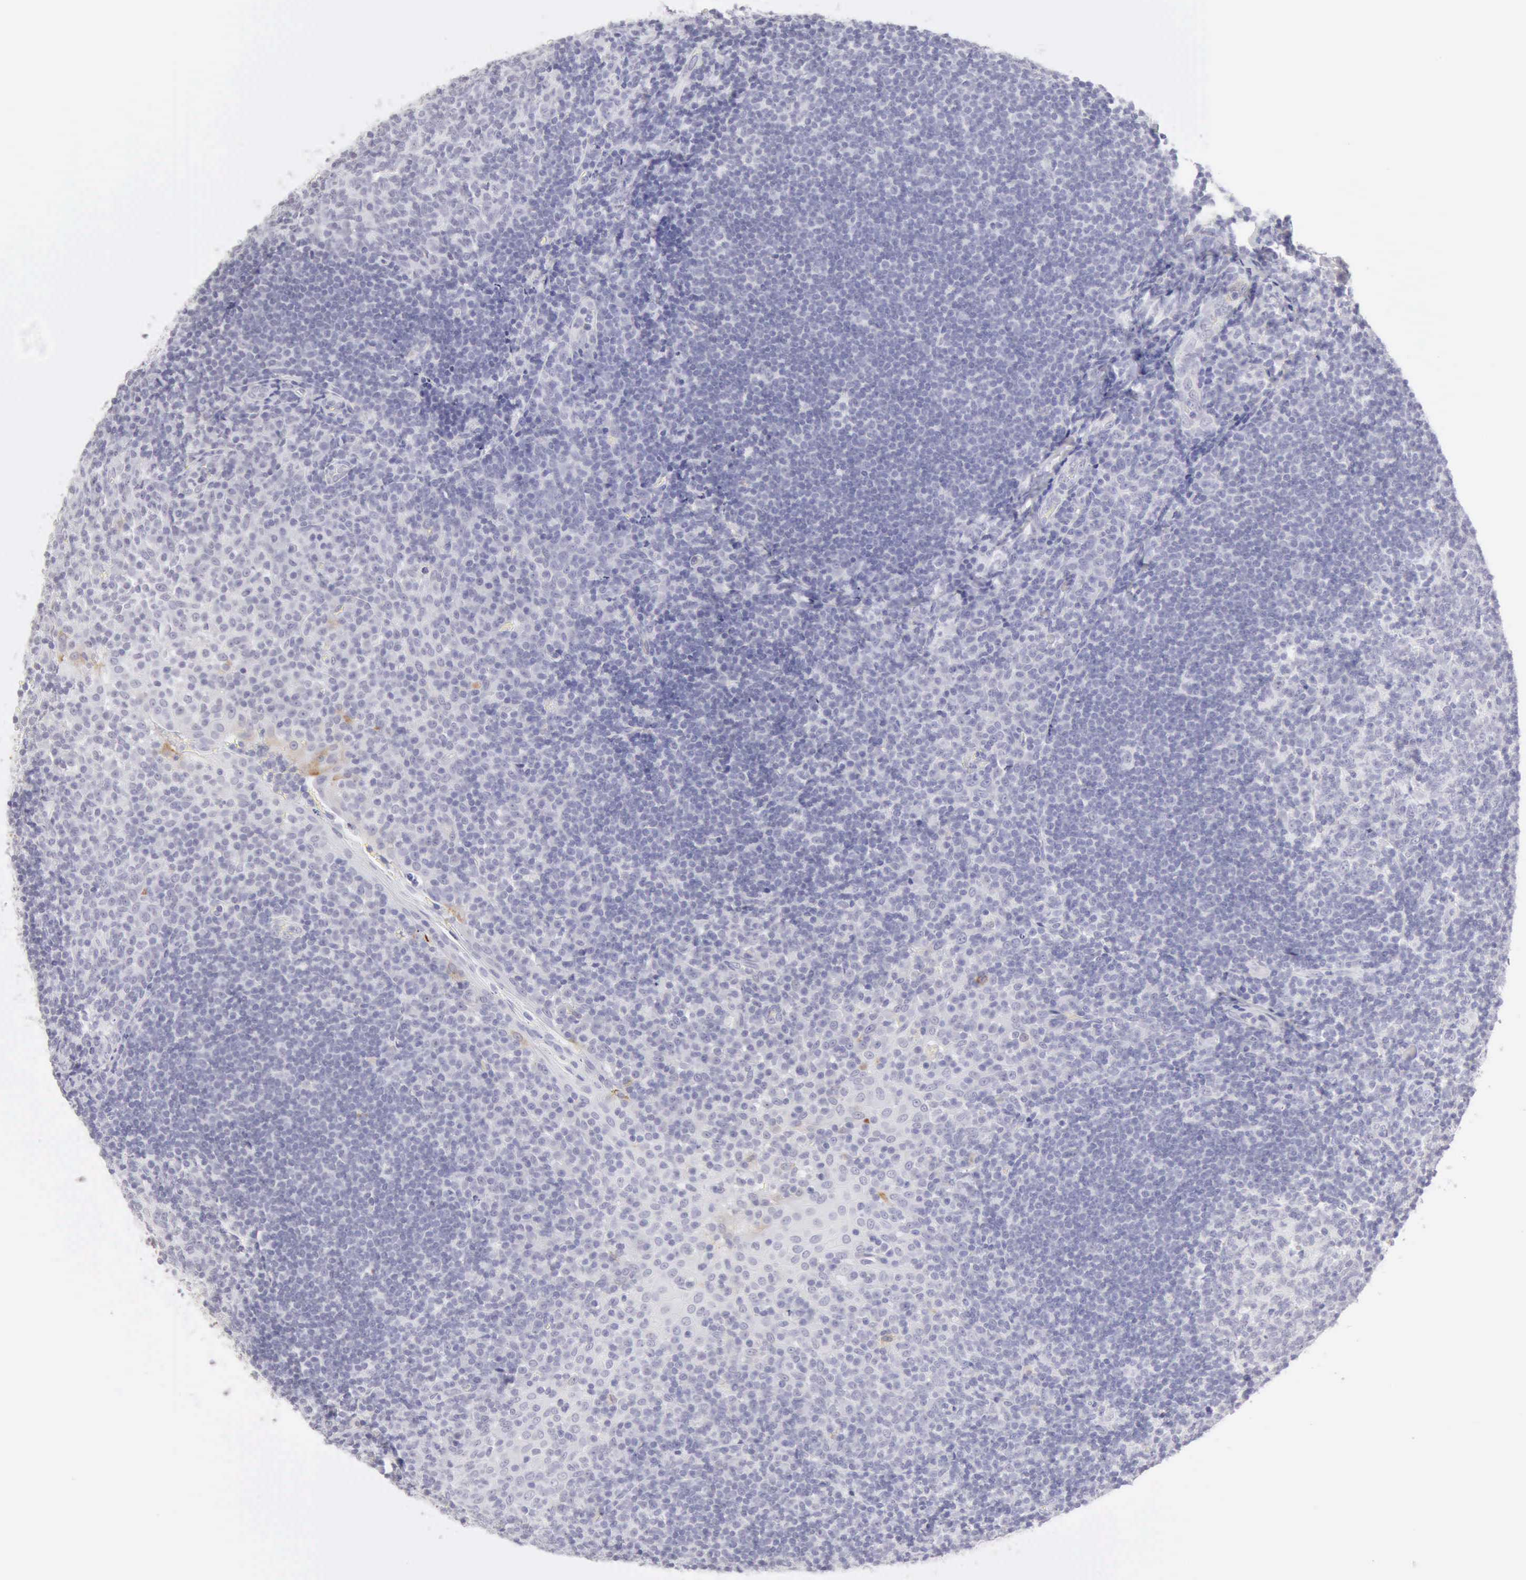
{"staining": {"intensity": "negative", "quantity": "none", "location": "none"}, "tissue": "tonsil", "cell_type": "Germinal center cells", "image_type": "normal", "snomed": [{"axis": "morphology", "description": "Normal tissue, NOS"}, {"axis": "topography", "description": "Tonsil"}], "caption": "Germinal center cells are negative for brown protein staining in unremarkable tonsil. (DAB (3,3'-diaminobenzidine) immunohistochemistry visualized using brightfield microscopy, high magnification).", "gene": "RNASE1", "patient": {"sex": "female", "age": 40}}